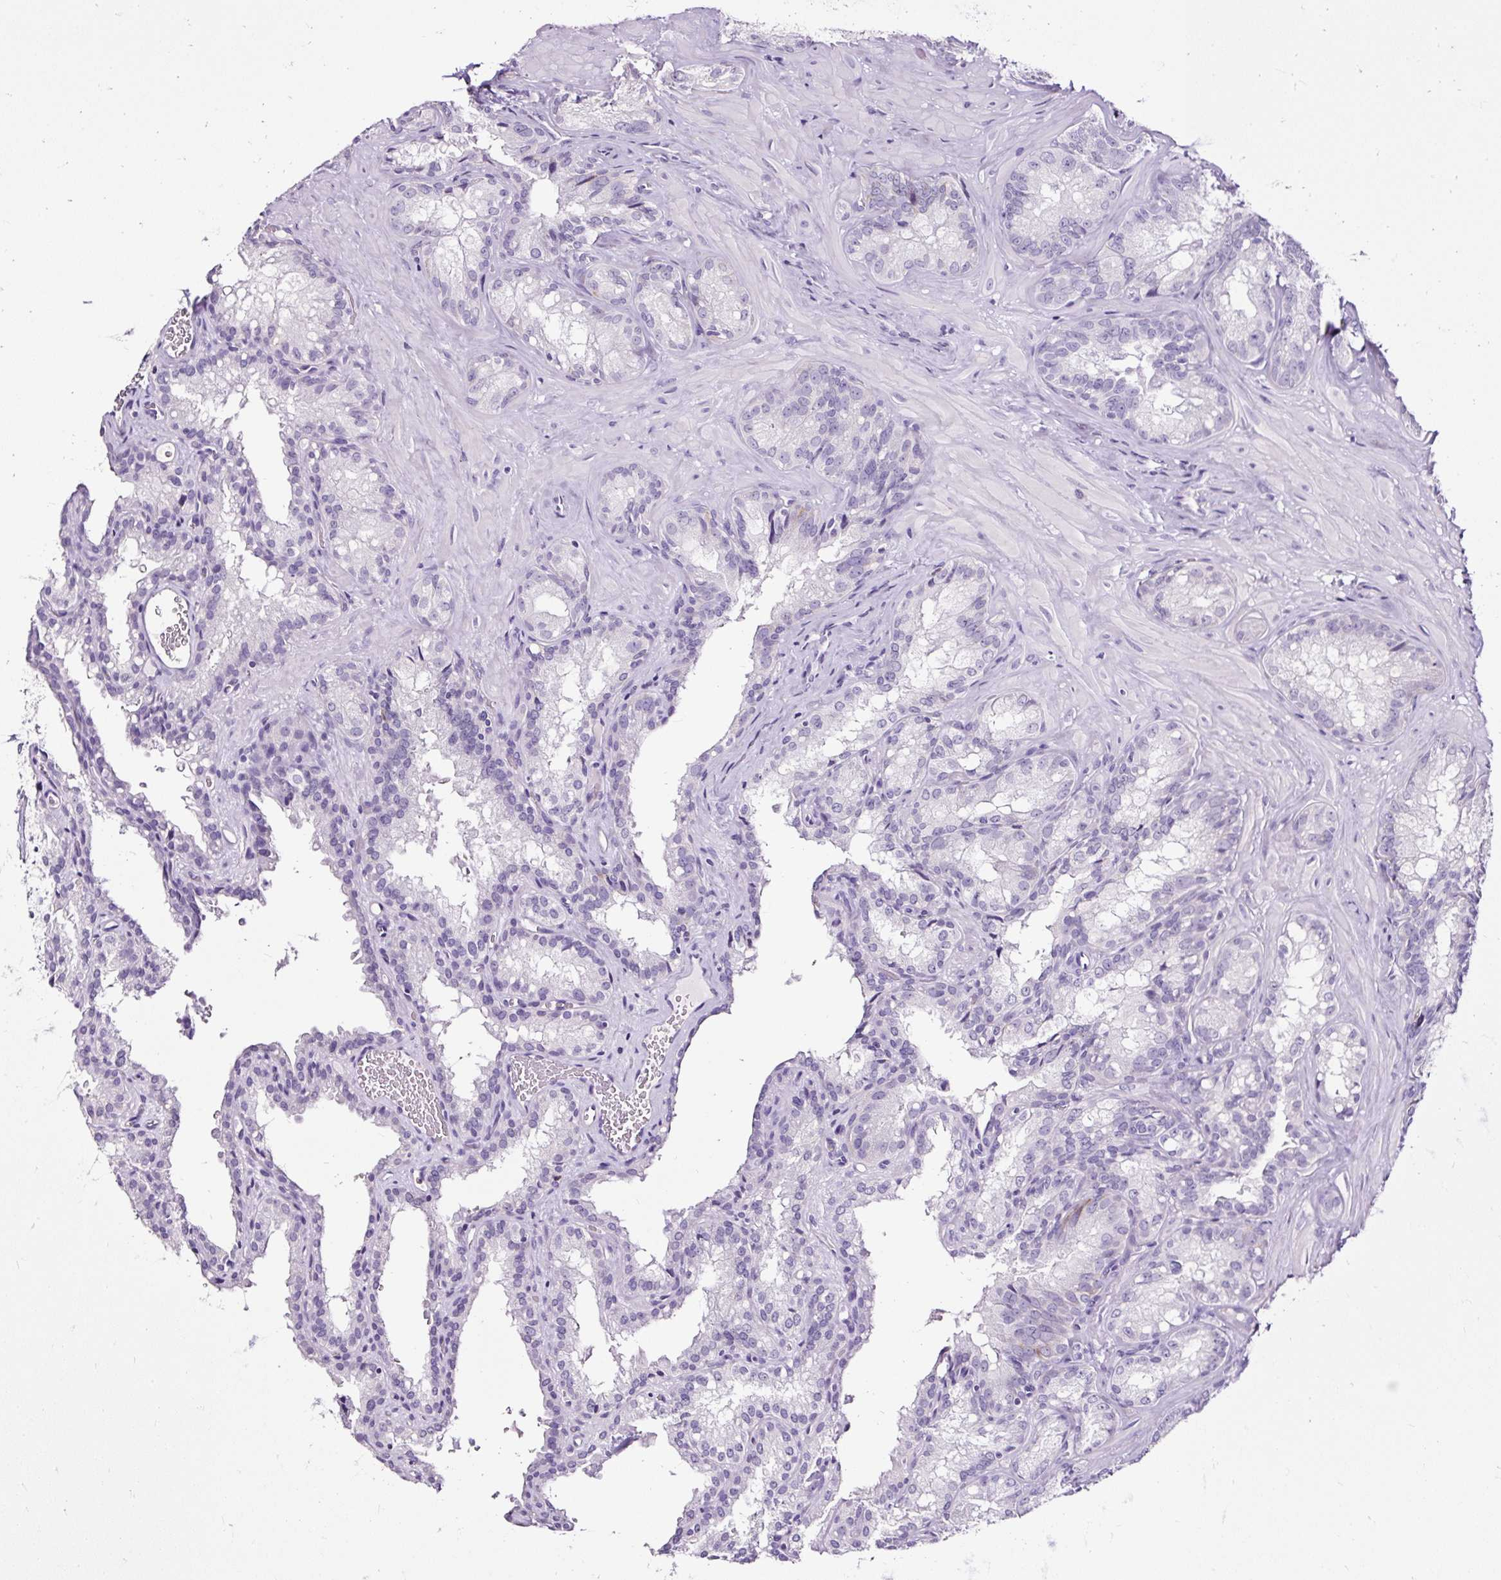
{"staining": {"intensity": "negative", "quantity": "none", "location": "none"}, "tissue": "seminal vesicle", "cell_type": "Glandular cells", "image_type": "normal", "snomed": [{"axis": "morphology", "description": "Normal tissue, NOS"}, {"axis": "topography", "description": "Seminal veicle"}], "caption": "This is a photomicrograph of immunohistochemistry (IHC) staining of unremarkable seminal vesicle, which shows no staining in glandular cells.", "gene": "SLC7A8", "patient": {"sex": "male", "age": 47}}